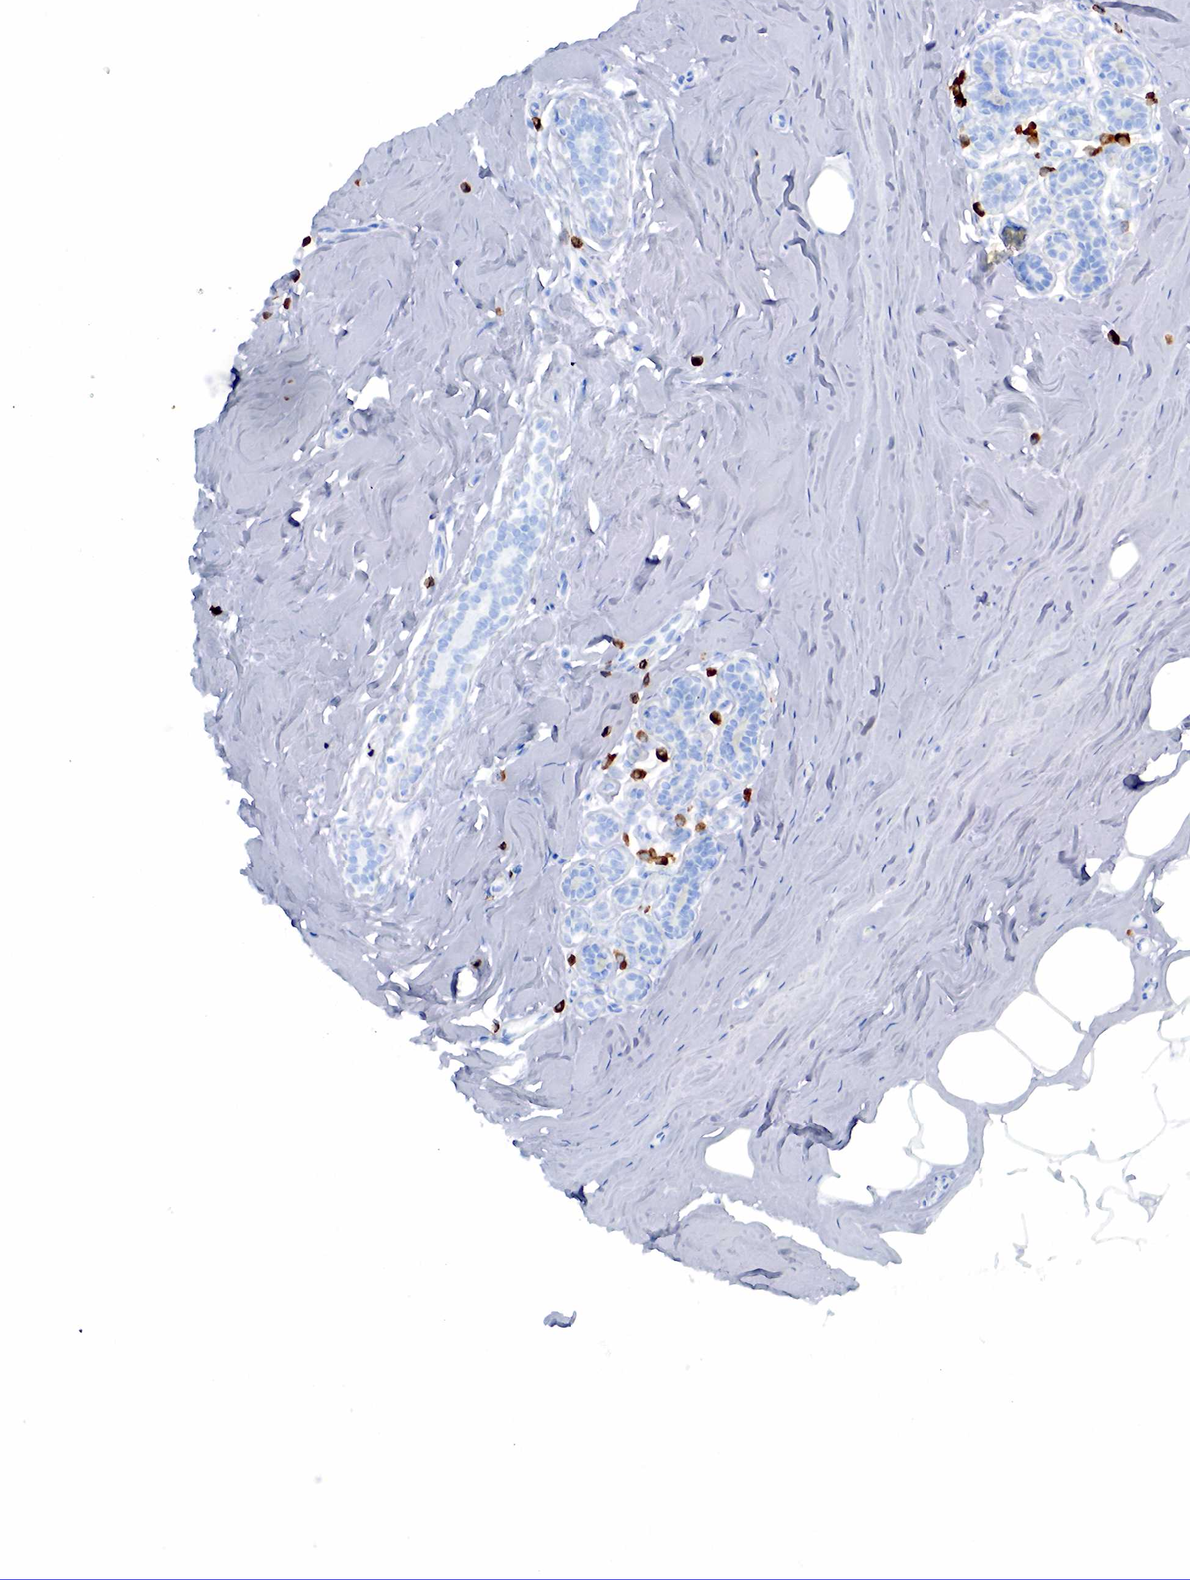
{"staining": {"intensity": "negative", "quantity": "none", "location": "none"}, "tissue": "breast", "cell_type": "Adipocytes", "image_type": "normal", "snomed": [{"axis": "morphology", "description": "Normal tissue, NOS"}, {"axis": "topography", "description": "Breast"}], "caption": "Immunohistochemistry (IHC) micrograph of unremarkable human breast stained for a protein (brown), which displays no staining in adipocytes. Nuclei are stained in blue.", "gene": "CD79A", "patient": {"sex": "female", "age": 45}}